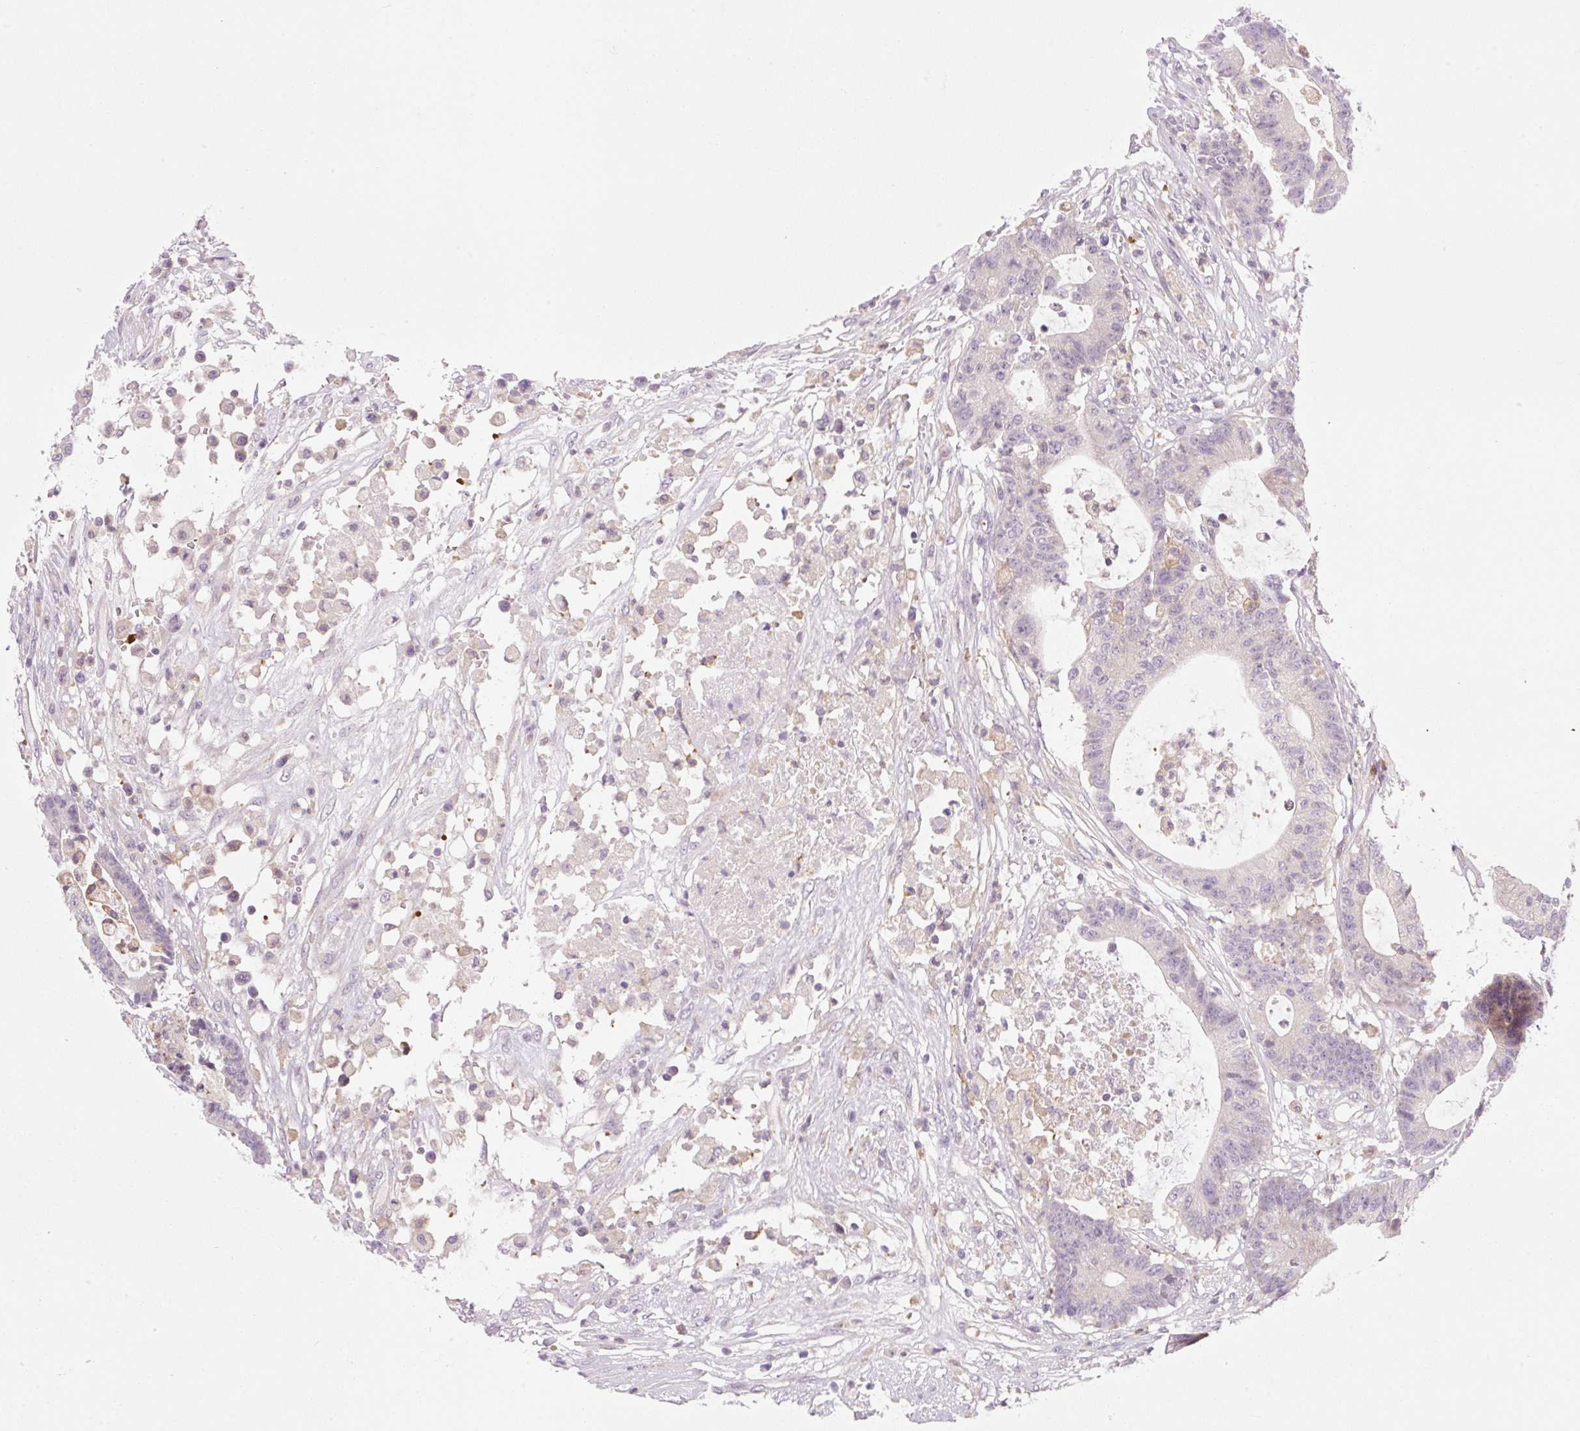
{"staining": {"intensity": "negative", "quantity": "none", "location": "none"}, "tissue": "colorectal cancer", "cell_type": "Tumor cells", "image_type": "cancer", "snomed": [{"axis": "morphology", "description": "Adenocarcinoma, NOS"}, {"axis": "topography", "description": "Colon"}], "caption": "Immunohistochemistry (IHC) photomicrograph of neoplastic tissue: colorectal cancer (adenocarcinoma) stained with DAB displays no significant protein staining in tumor cells.", "gene": "OMA1", "patient": {"sex": "female", "age": 84}}